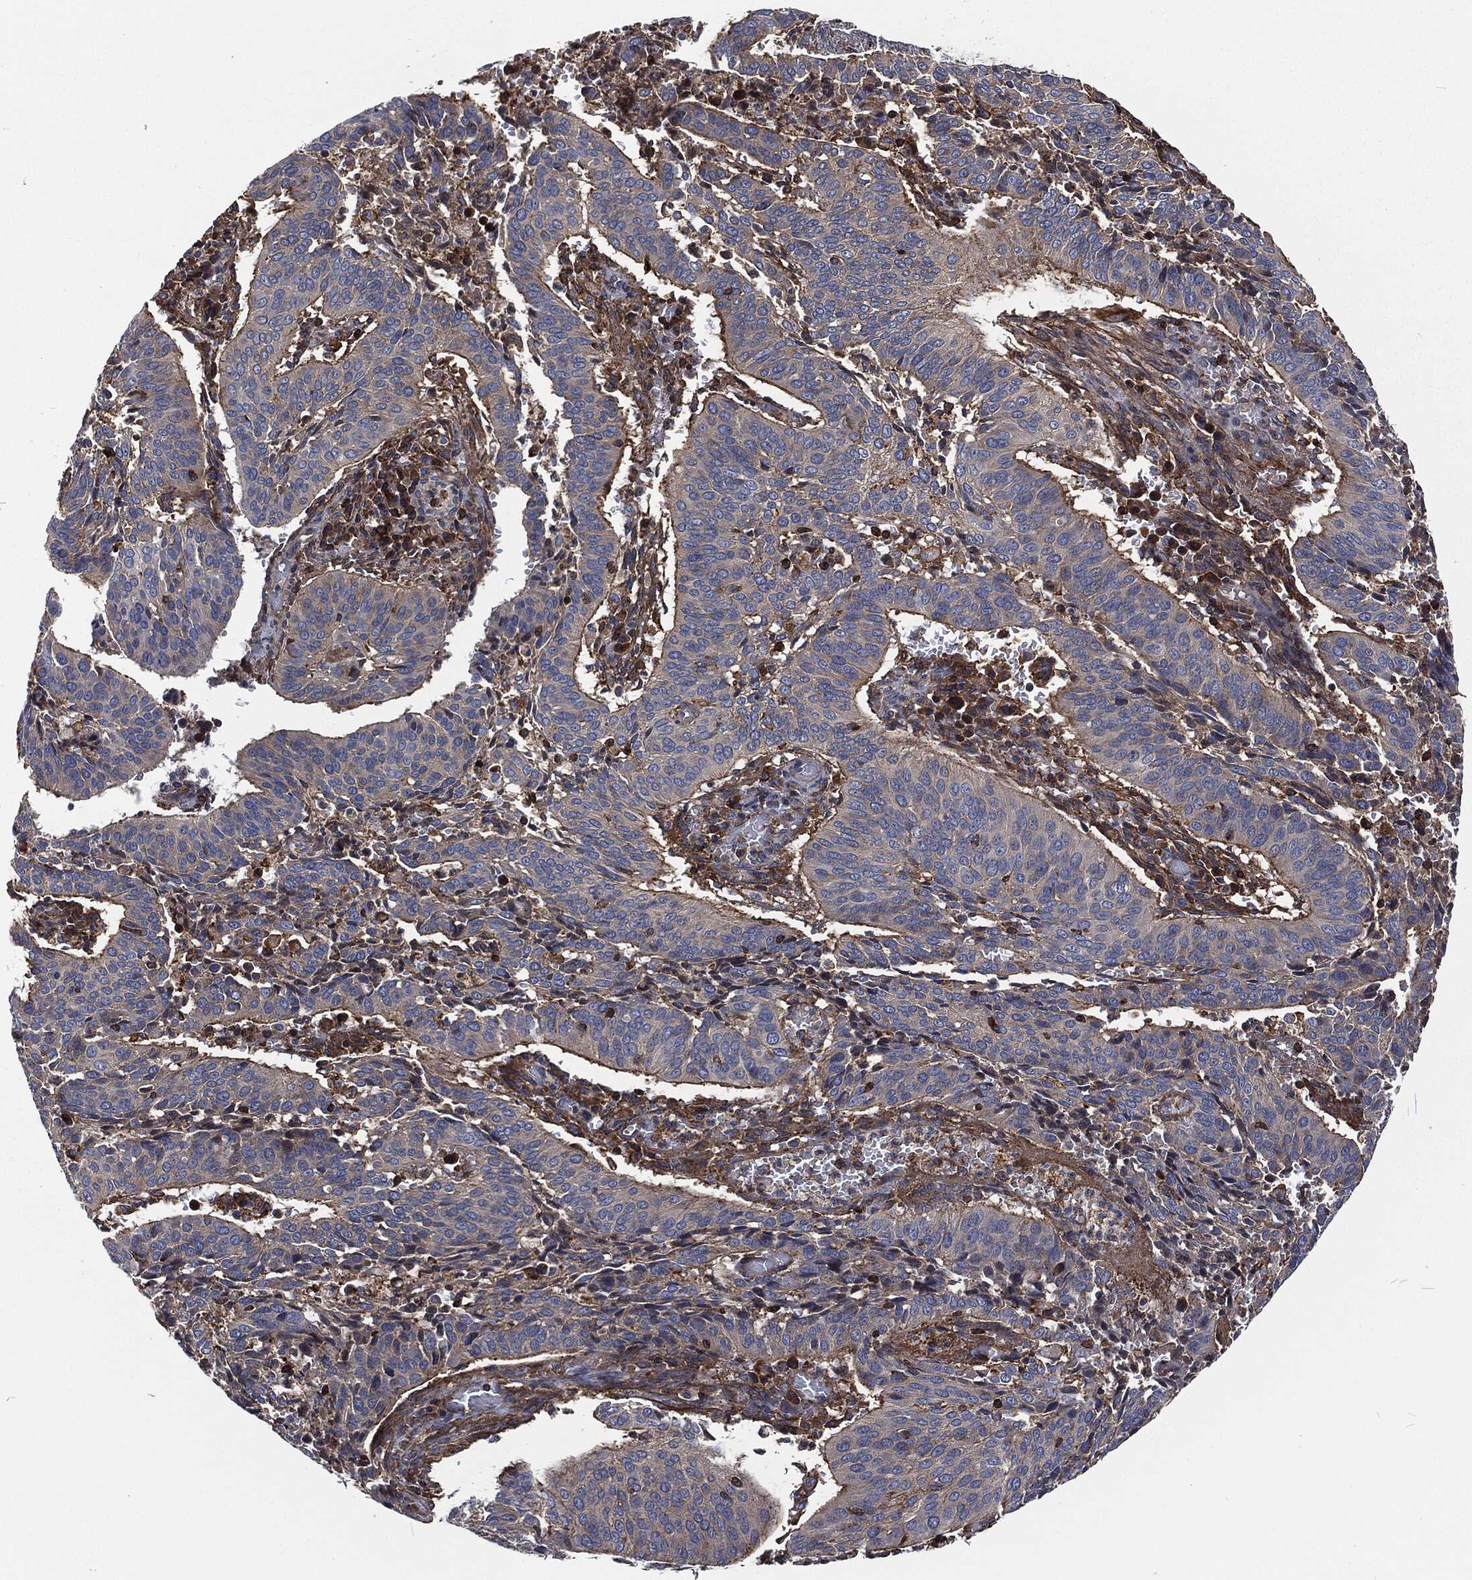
{"staining": {"intensity": "moderate", "quantity": "<25%", "location": "cytoplasmic/membranous"}, "tissue": "cervical cancer", "cell_type": "Tumor cells", "image_type": "cancer", "snomed": [{"axis": "morphology", "description": "Normal tissue, NOS"}, {"axis": "morphology", "description": "Squamous cell carcinoma, NOS"}, {"axis": "topography", "description": "Cervix"}], "caption": "There is low levels of moderate cytoplasmic/membranous positivity in tumor cells of cervical cancer, as demonstrated by immunohistochemical staining (brown color).", "gene": "LGALS9", "patient": {"sex": "female", "age": 39}}